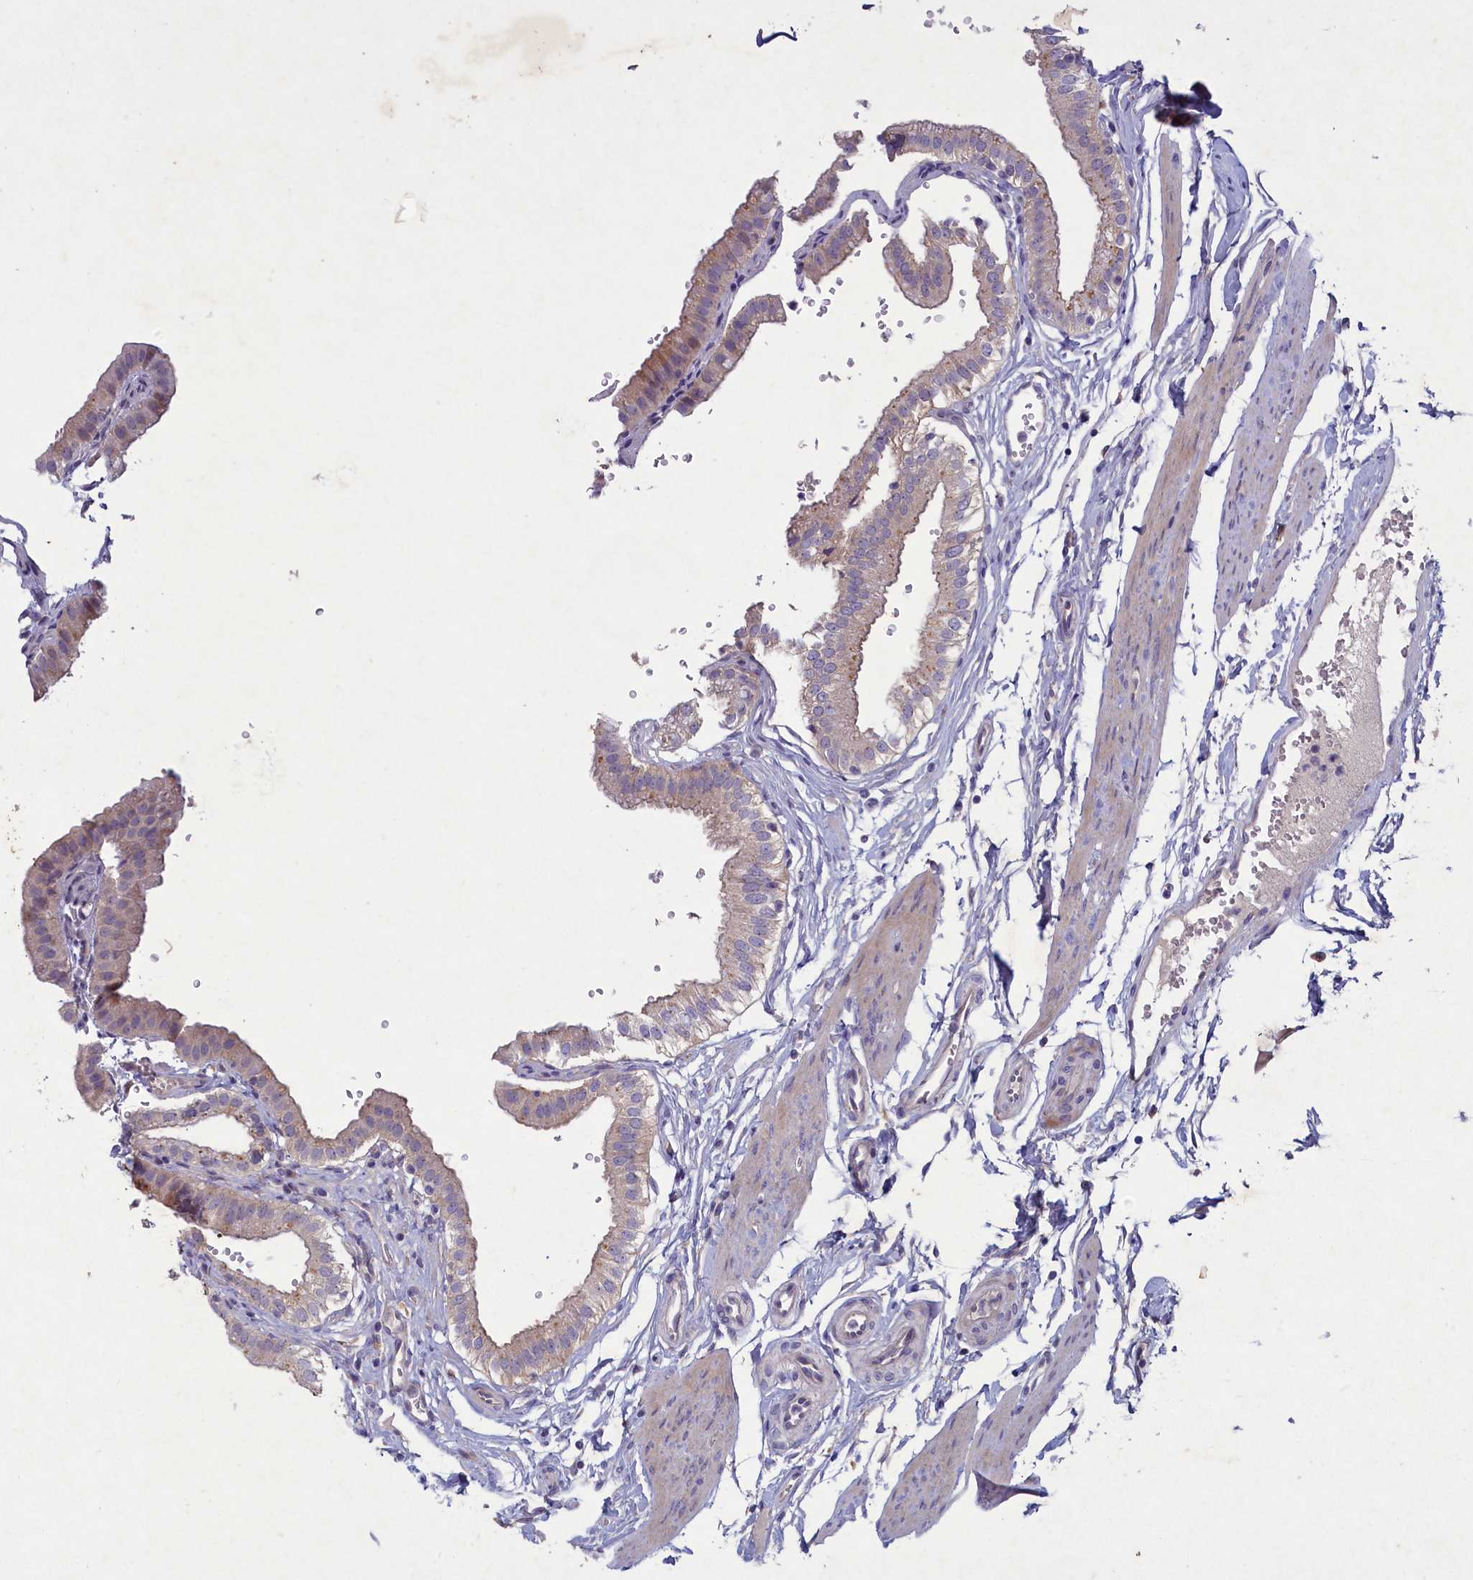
{"staining": {"intensity": "weak", "quantity": "25%-75%", "location": "cytoplasmic/membranous"}, "tissue": "gallbladder", "cell_type": "Glandular cells", "image_type": "normal", "snomed": [{"axis": "morphology", "description": "Normal tissue, NOS"}, {"axis": "topography", "description": "Gallbladder"}], "caption": "Human gallbladder stained for a protein (brown) shows weak cytoplasmic/membranous positive expression in approximately 25%-75% of glandular cells.", "gene": "PLEKHG6", "patient": {"sex": "female", "age": 61}}